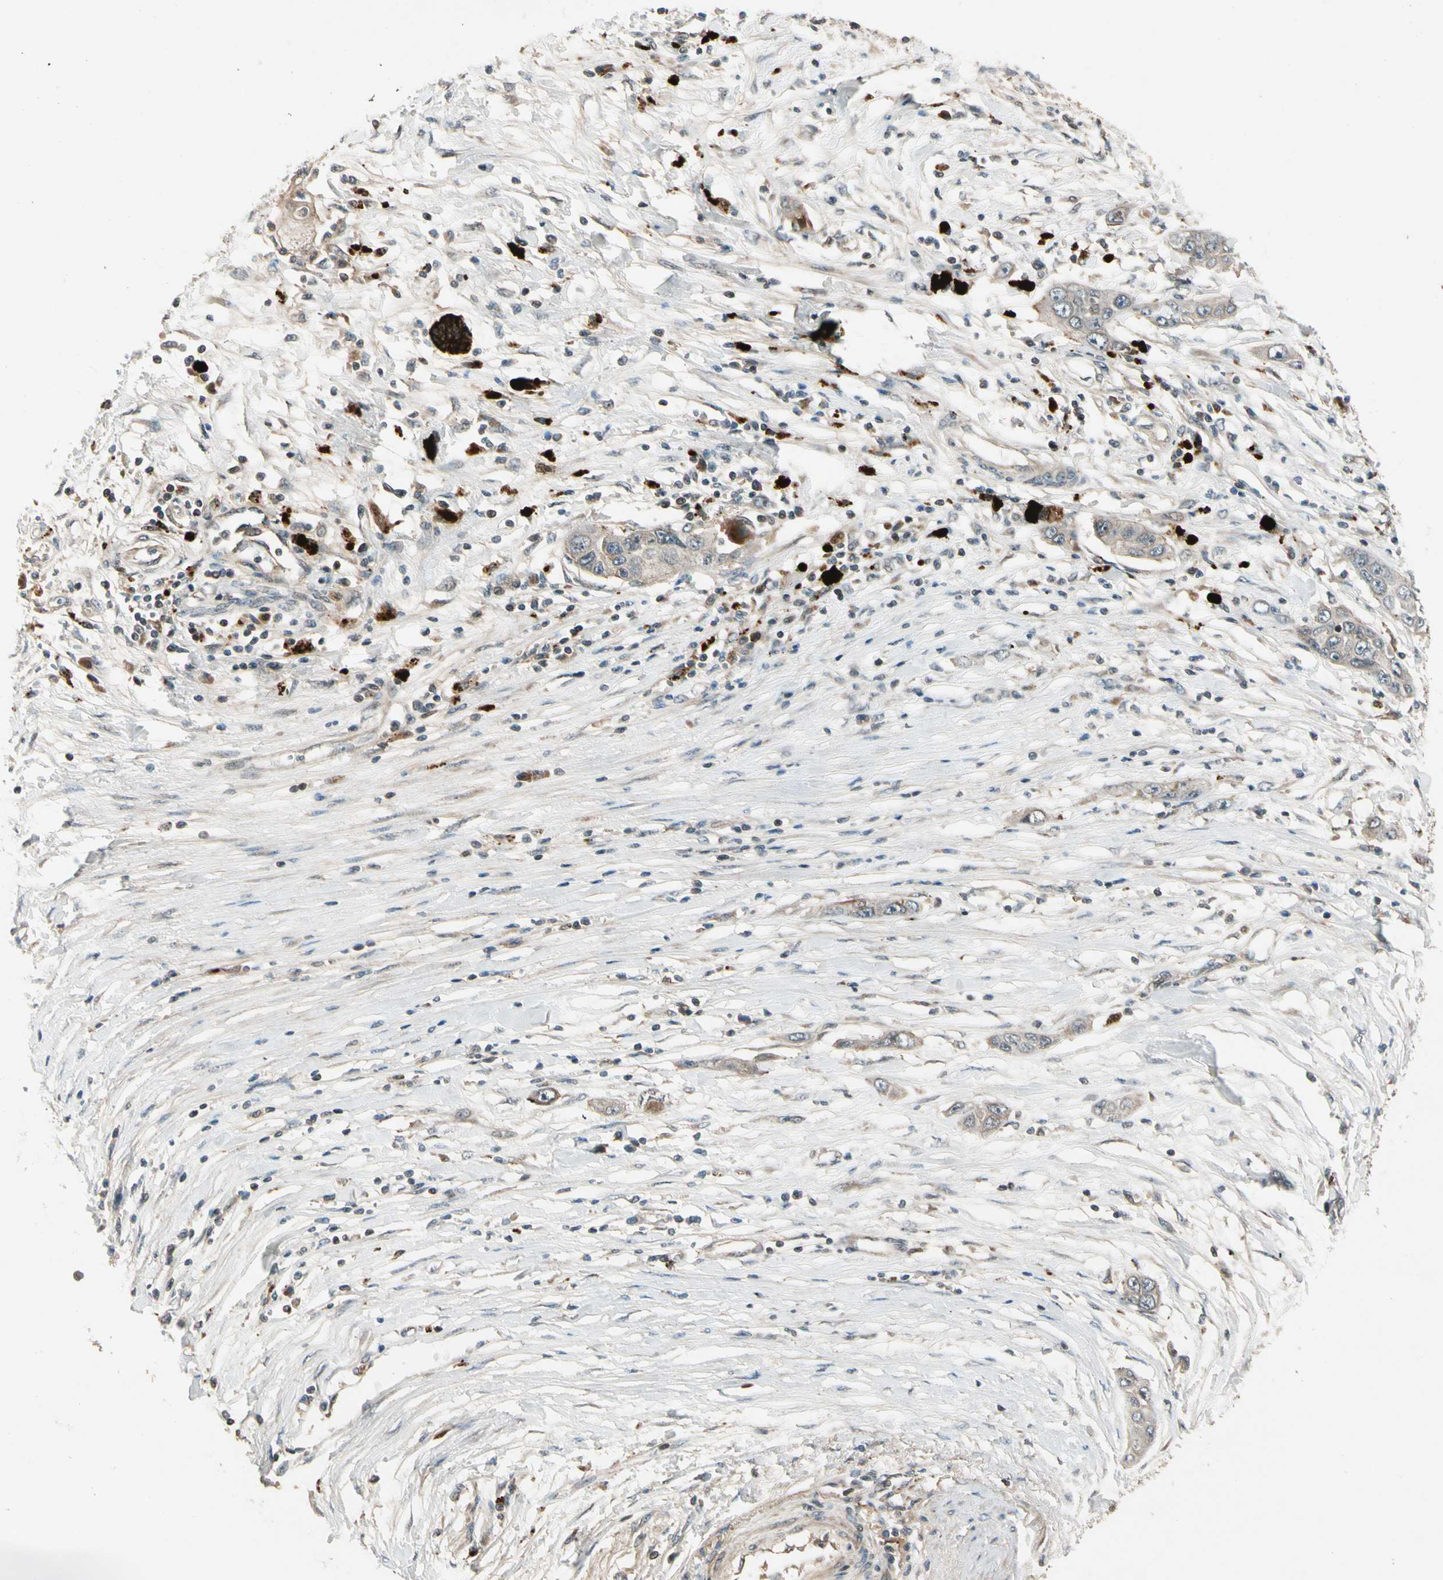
{"staining": {"intensity": "weak", "quantity": ">75%", "location": "cytoplasmic/membranous"}, "tissue": "pancreatic cancer", "cell_type": "Tumor cells", "image_type": "cancer", "snomed": [{"axis": "morphology", "description": "Adenocarcinoma, NOS"}, {"axis": "topography", "description": "Pancreas"}], "caption": "Weak cytoplasmic/membranous protein positivity is identified in approximately >75% of tumor cells in pancreatic cancer (adenocarcinoma). Using DAB (brown) and hematoxylin (blue) stains, captured at high magnification using brightfield microscopy.", "gene": "ACVR1C", "patient": {"sex": "female", "age": 70}}